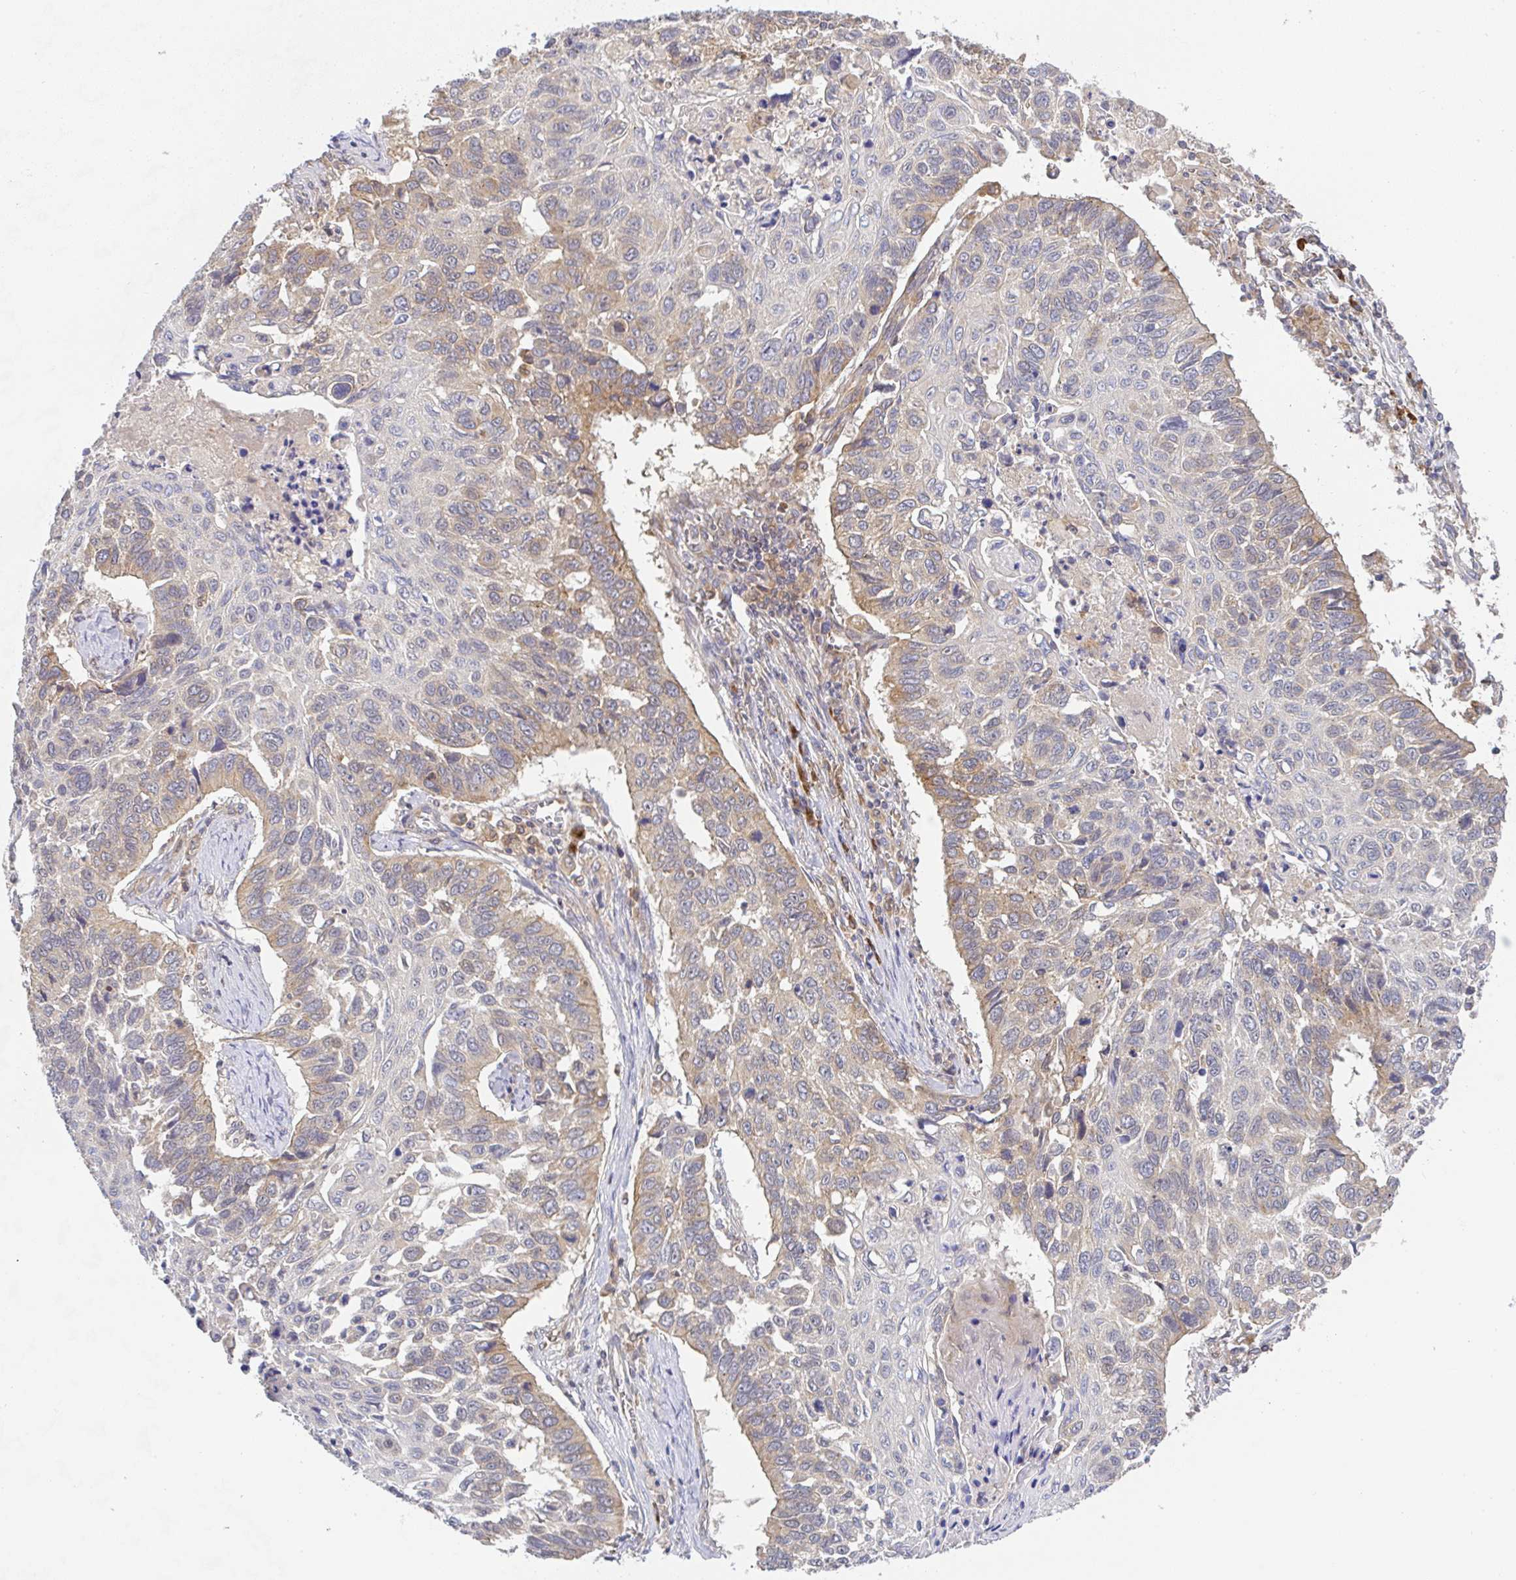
{"staining": {"intensity": "moderate", "quantity": "<25%", "location": "cytoplasmic/membranous"}, "tissue": "lung cancer", "cell_type": "Tumor cells", "image_type": "cancer", "snomed": [{"axis": "morphology", "description": "Squamous cell carcinoma, NOS"}, {"axis": "topography", "description": "Lung"}], "caption": "High-power microscopy captured an immunohistochemistry (IHC) photomicrograph of squamous cell carcinoma (lung), revealing moderate cytoplasmic/membranous expression in about <25% of tumor cells. Nuclei are stained in blue.", "gene": "DERL2", "patient": {"sex": "male", "age": 62}}